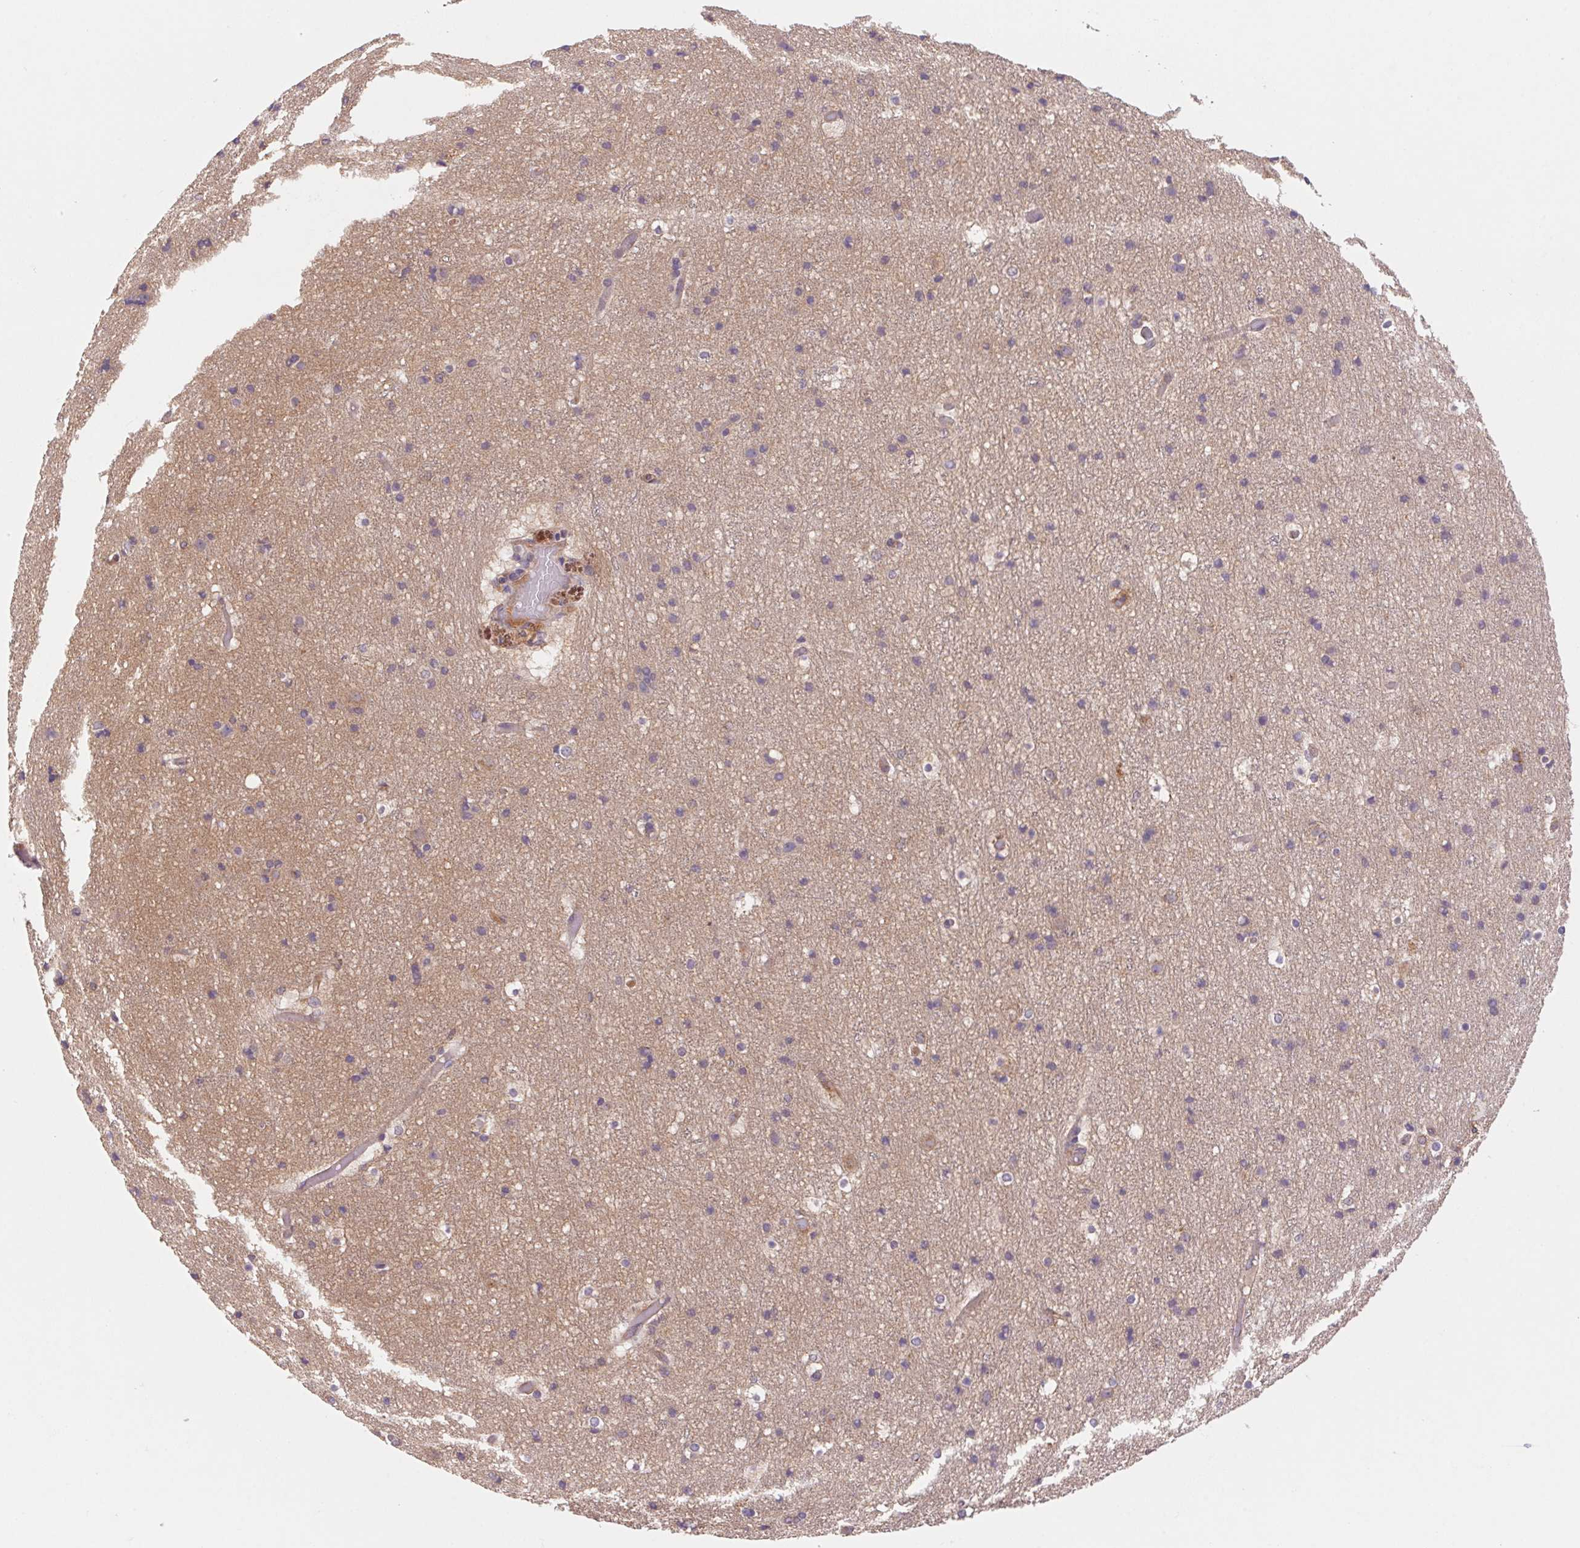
{"staining": {"intensity": "moderate", "quantity": ">75%", "location": "cytoplasmic/membranous"}, "tissue": "cerebral cortex", "cell_type": "Endothelial cells", "image_type": "normal", "snomed": [{"axis": "morphology", "description": "Normal tissue, NOS"}, {"axis": "topography", "description": "Cerebral cortex"}], "caption": "Immunohistochemistry (IHC) of normal human cerebral cortex shows medium levels of moderate cytoplasmic/membranous staining in approximately >75% of endothelial cells. The staining was performed using DAB, with brown indicating positive protein expression. Nuclei are stained blue with hematoxylin.", "gene": "RAB1A", "patient": {"sex": "female", "age": 52}}